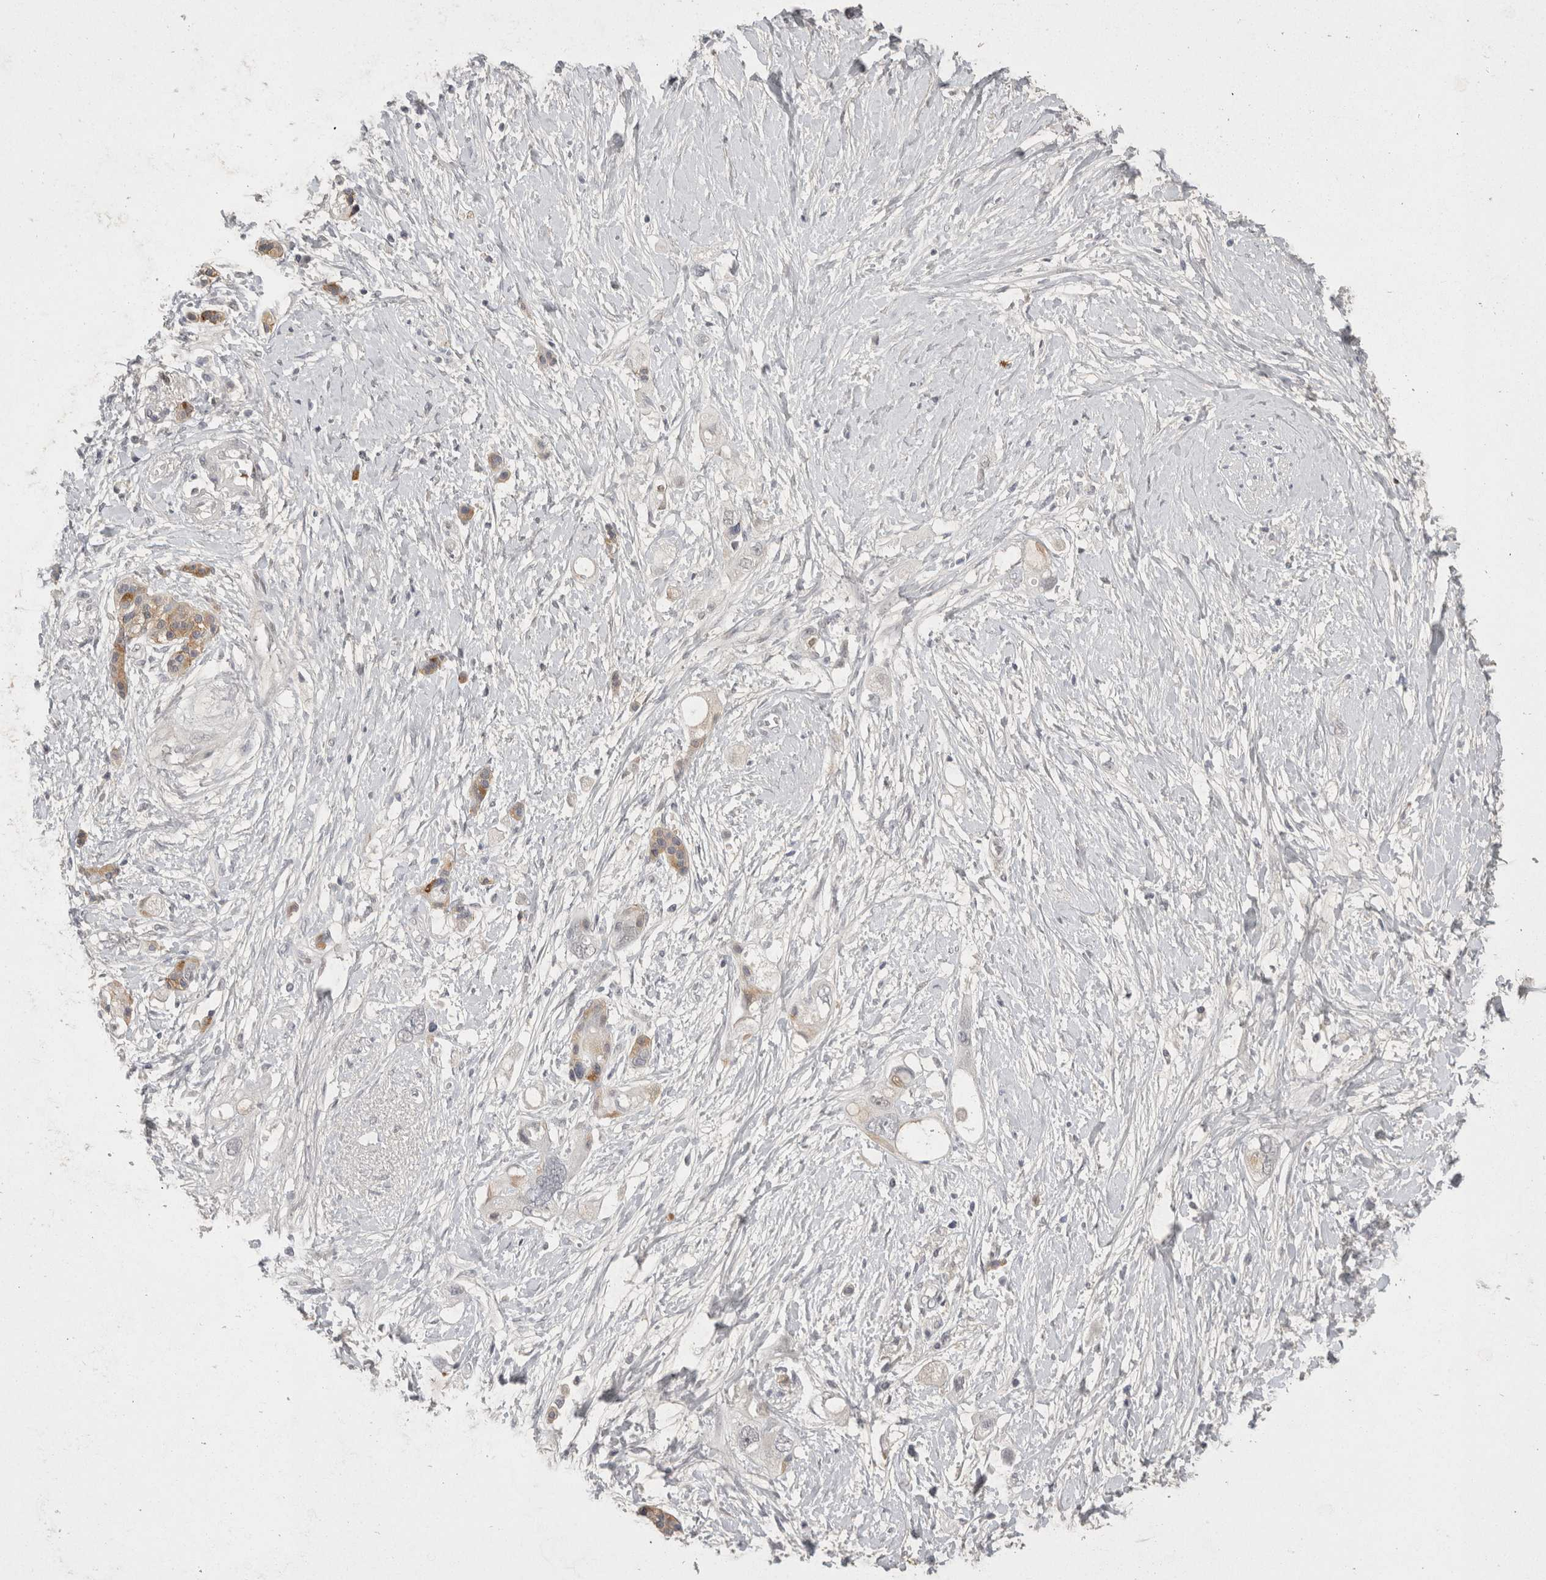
{"staining": {"intensity": "negative", "quantity": "none", "location": "none"}, "tissue": "pancreatic cancer", "cell_type": "Tumor cells", "image_type": "cancer", "snomed": [{"axis": "morphology", "description": "Adenocarcinoma, NOS"}, {"axis": "topography", "description": "Pancreas"}], "caption": "Pancreatic adenocarcinoma was stained to show a protein in brown. There is no significant expression in tumor cells.", "gene": "TOM1L2", "patient": {"sex": "female", "age": 56}}